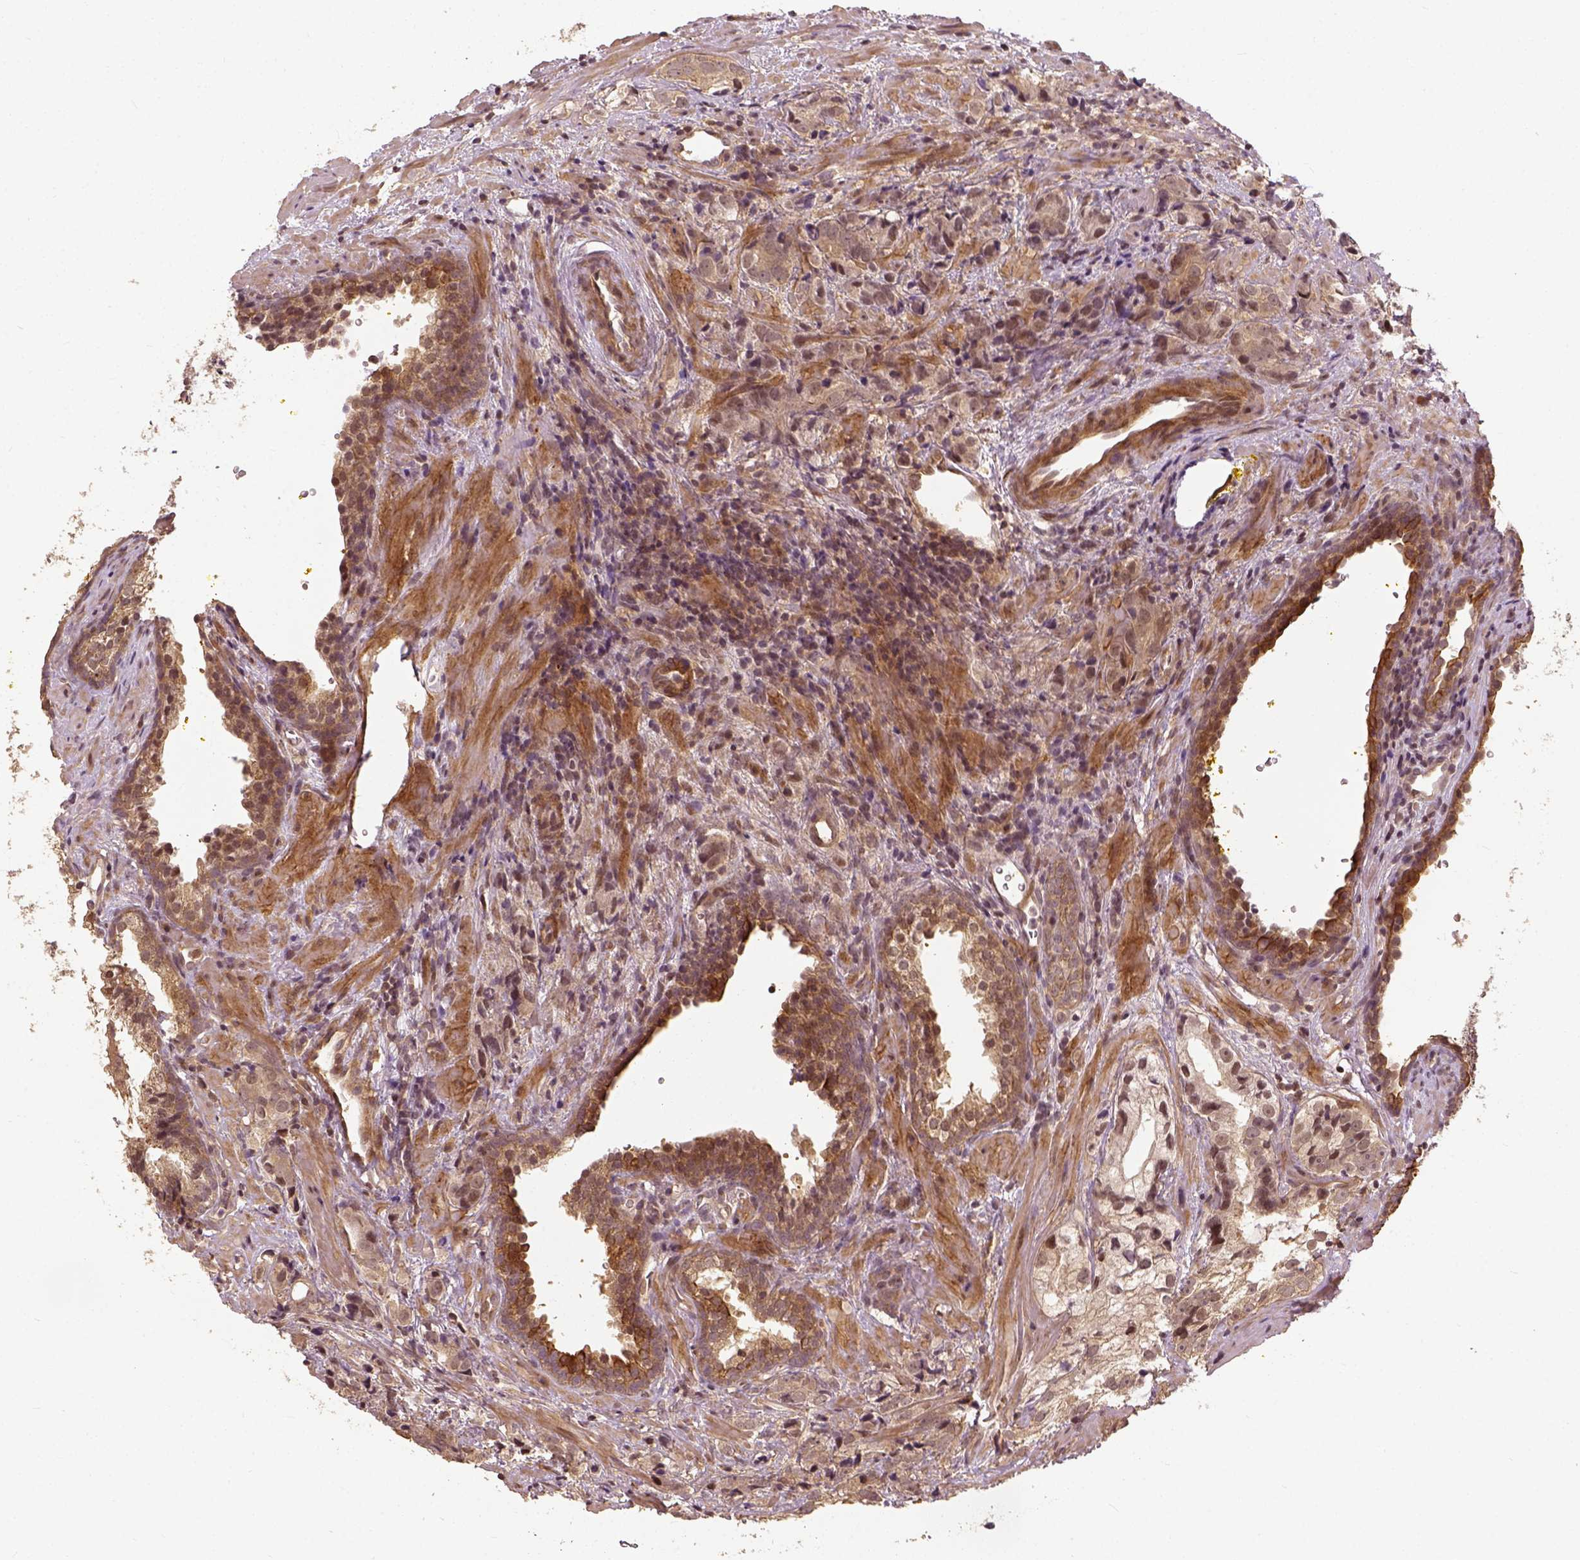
{"staining": {"intensity": "weak", "quantity": ">75%", "location": "cytoplasmic/membranous"}, "tissue": "prostate cancer", "cell_type": "Tumor cells", "image_type": "cancer", "snomed": [{"axis": "morphology", "description": "Adenocarcinoma, NOS"}, {"axis": "topography", "description": "Prostate and seminal vesicle, NOS"}], "caption": "Immunohistochemical staining of human adenocarcinoma (prostate) shows weak cytoplasmic/membranous protein staining in approximately >75% of tumor cells.", "gene": "VEGFA", "patient": {"sex": "male", "age": 63}}